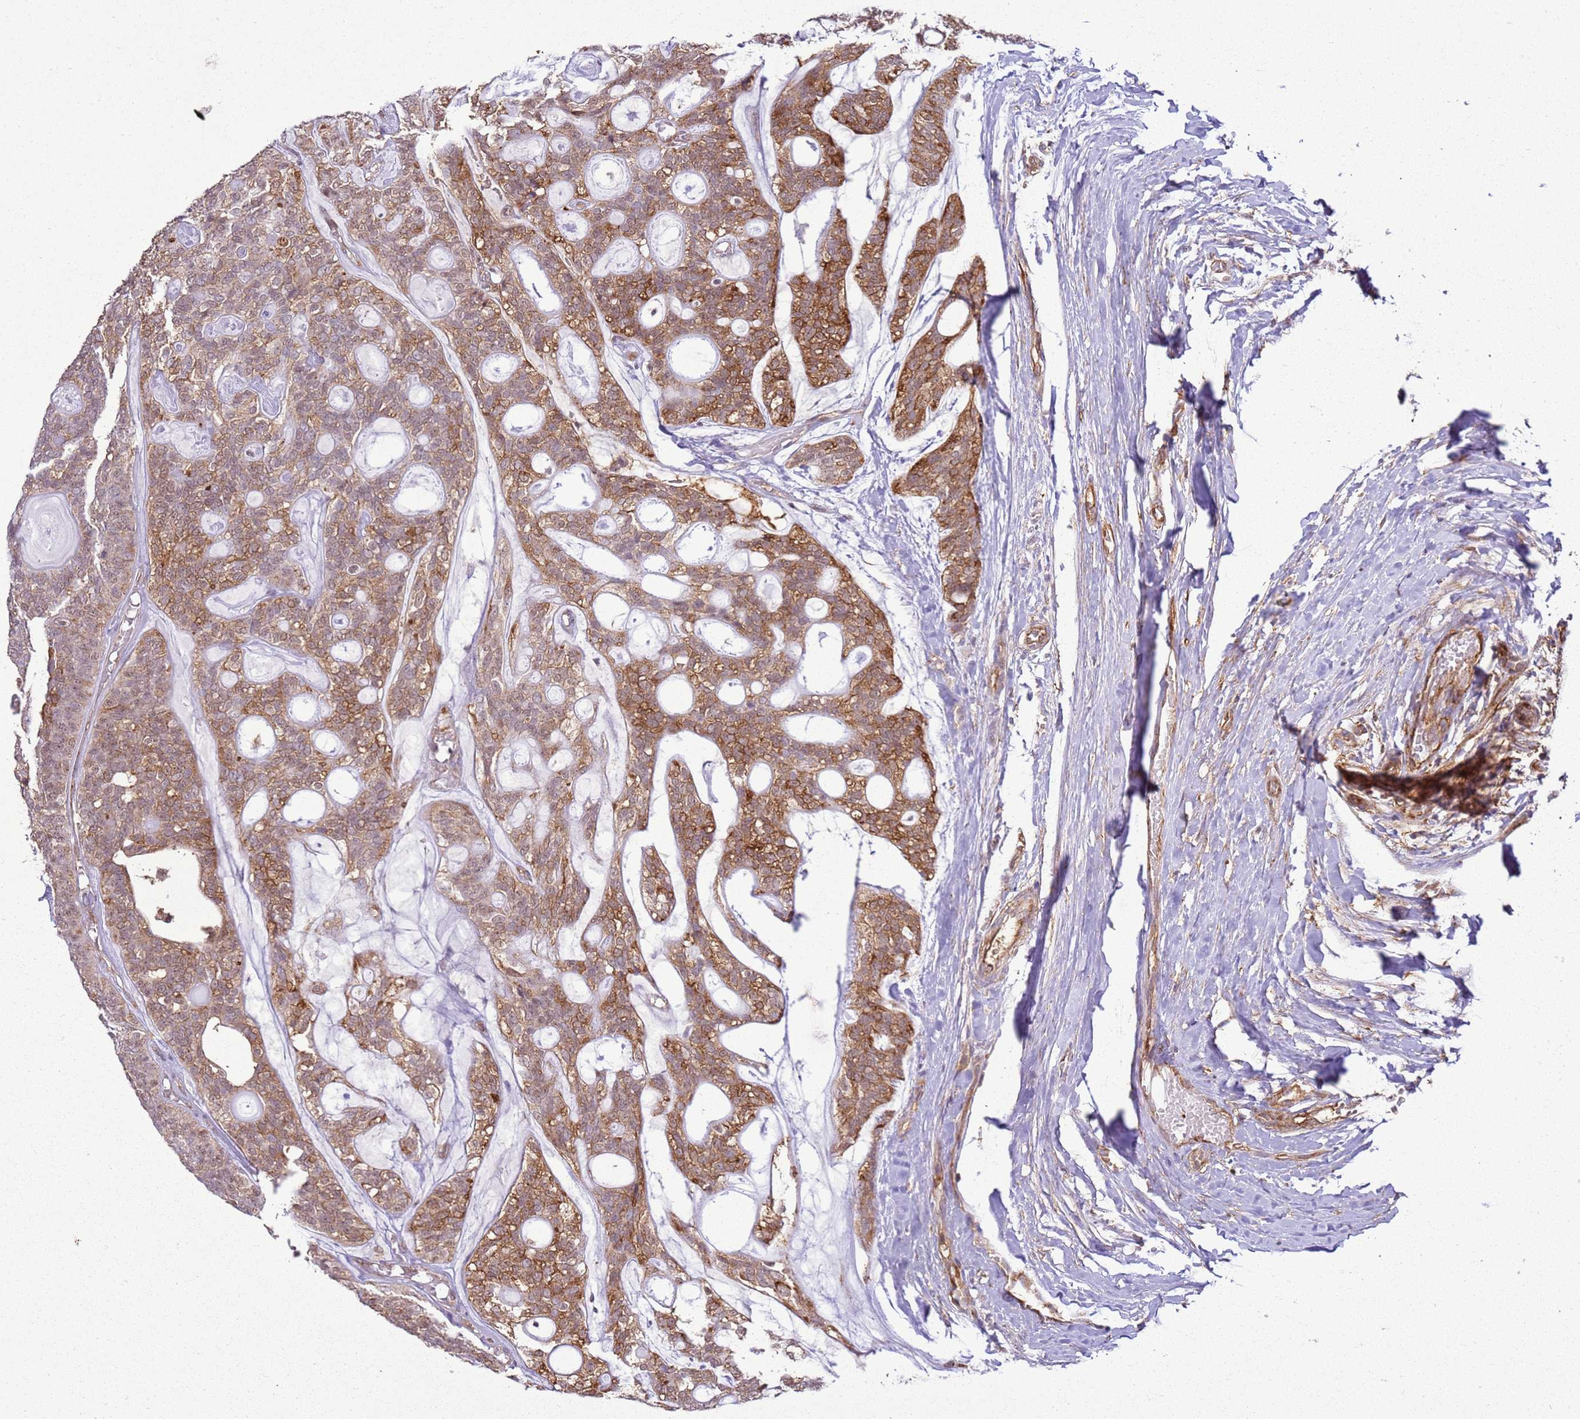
{"staining": {"intensity": "moderate", "quantity": "<25%", "location": "cytoplasmic/membranous"}, "tissue": "head and neck cancer", "cell_type": "Tumor cells", "image_type": "cancer", "snomed": [{"axis": "morphology", "description": "Adenocarcinoma, NOS"}, {"axis": "topography", "description": "Head-Neck"}], "caption": "Immunohistochemical staining of human head and neck cancer (adenocarcinoma) displays low levels of moderate cytoplasmic/membranous expression in about <25% of tumor cells. (brown staining indicates protein expression, while blue staining denotes nuclei).", "gene": "GABRE", "patient": {"sex": "male", "age": 66}}